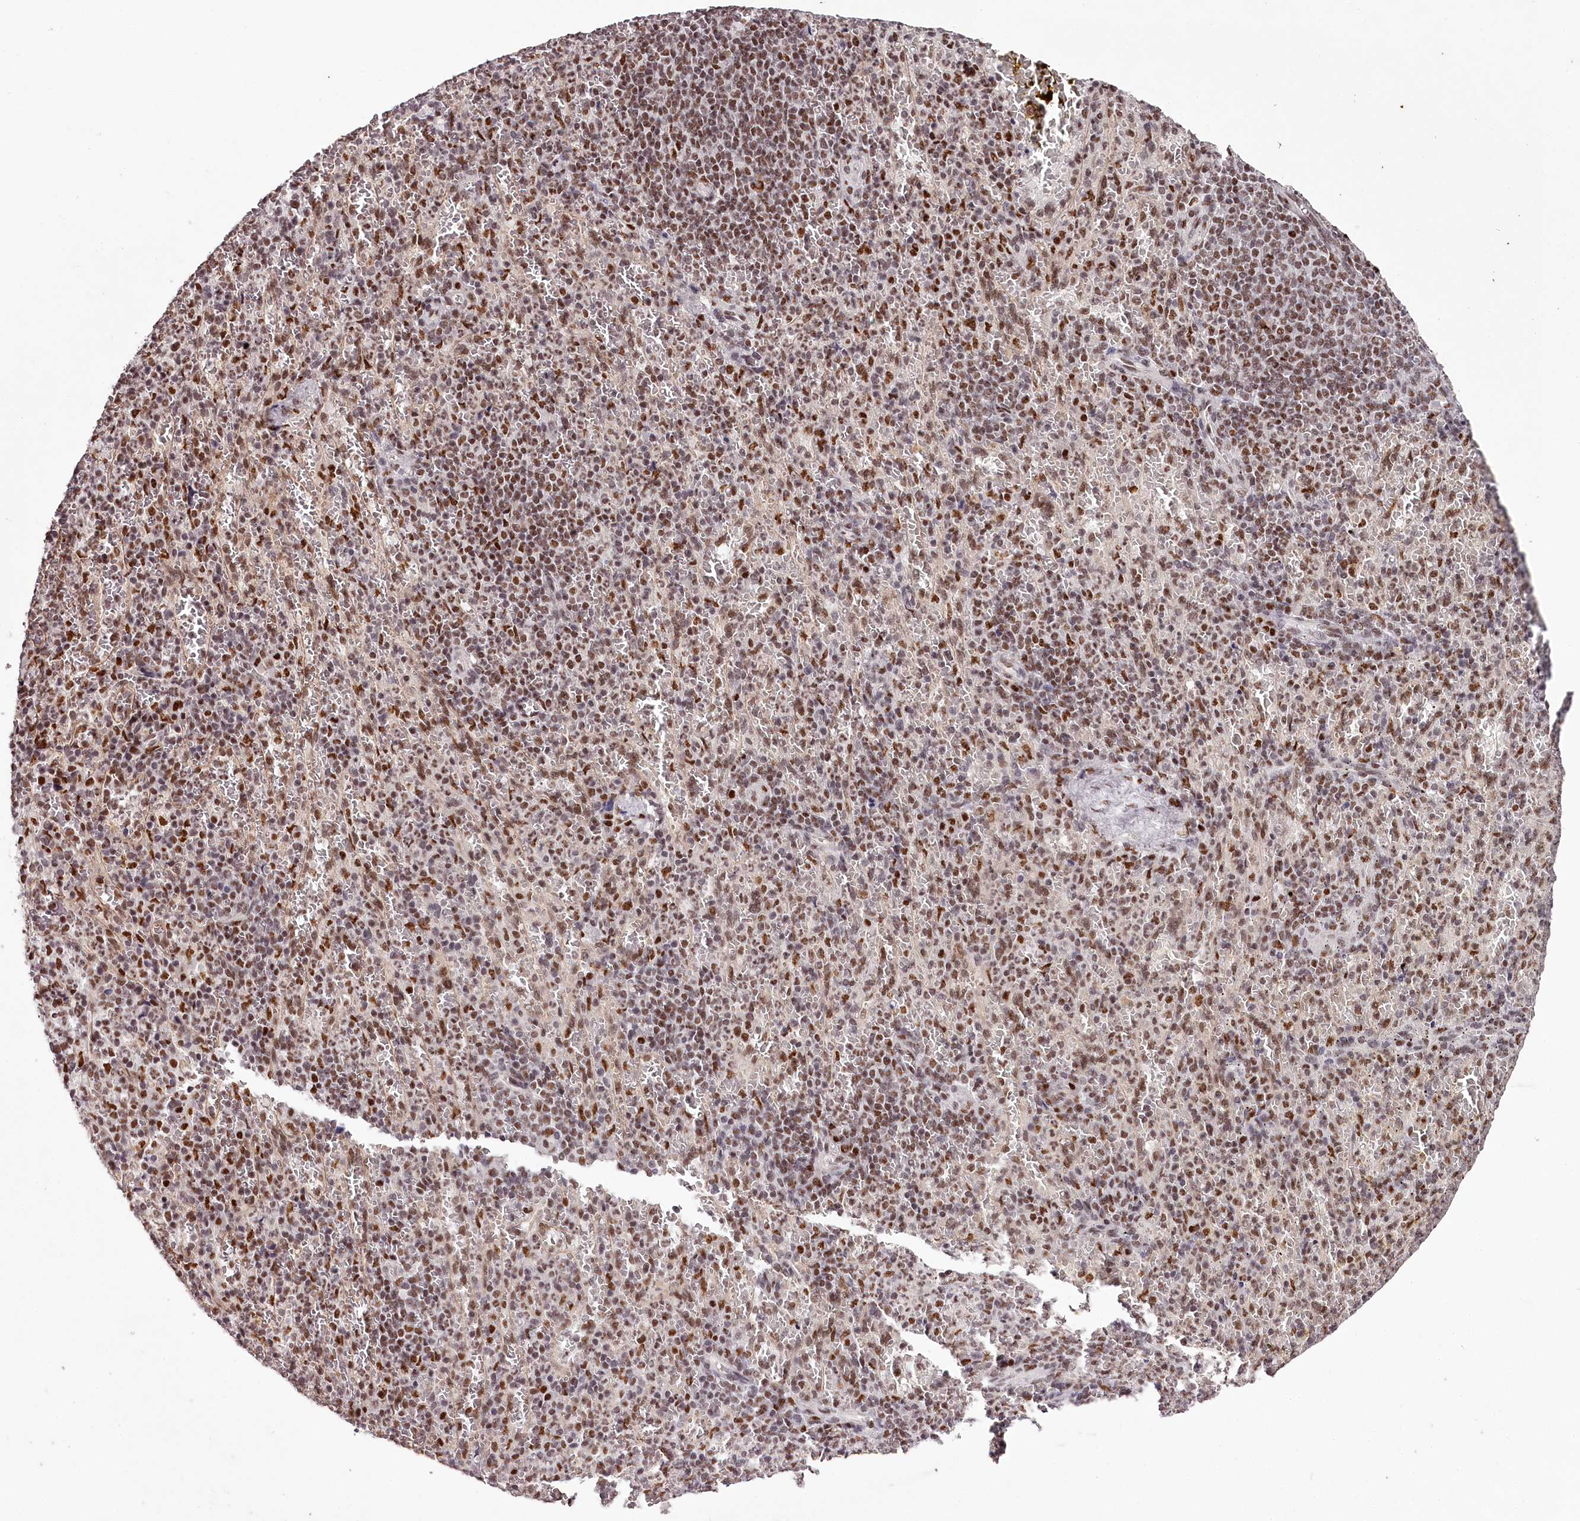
{"staining": {"intensity": "moderate", "quantity": ">75%", "location": "nuclear"}, "tissue": "spleen", "cell_type": "Cells in red pulp", "image_type": "normal", "snomed": [{"axis": "morphology", "description": "Normal tissue, NOS"}, {"axis": "topography", "description": "Spleen"}], "caption": "A brown stain highlights moderate nuclear expression of a protein in cells in red pulp of unremarkable spleen. (DAB IHC, brown staining for protein, blue staining for nuclei).", "gene": "PSPC1", "patient": {"sex": "female", "age": 74}}